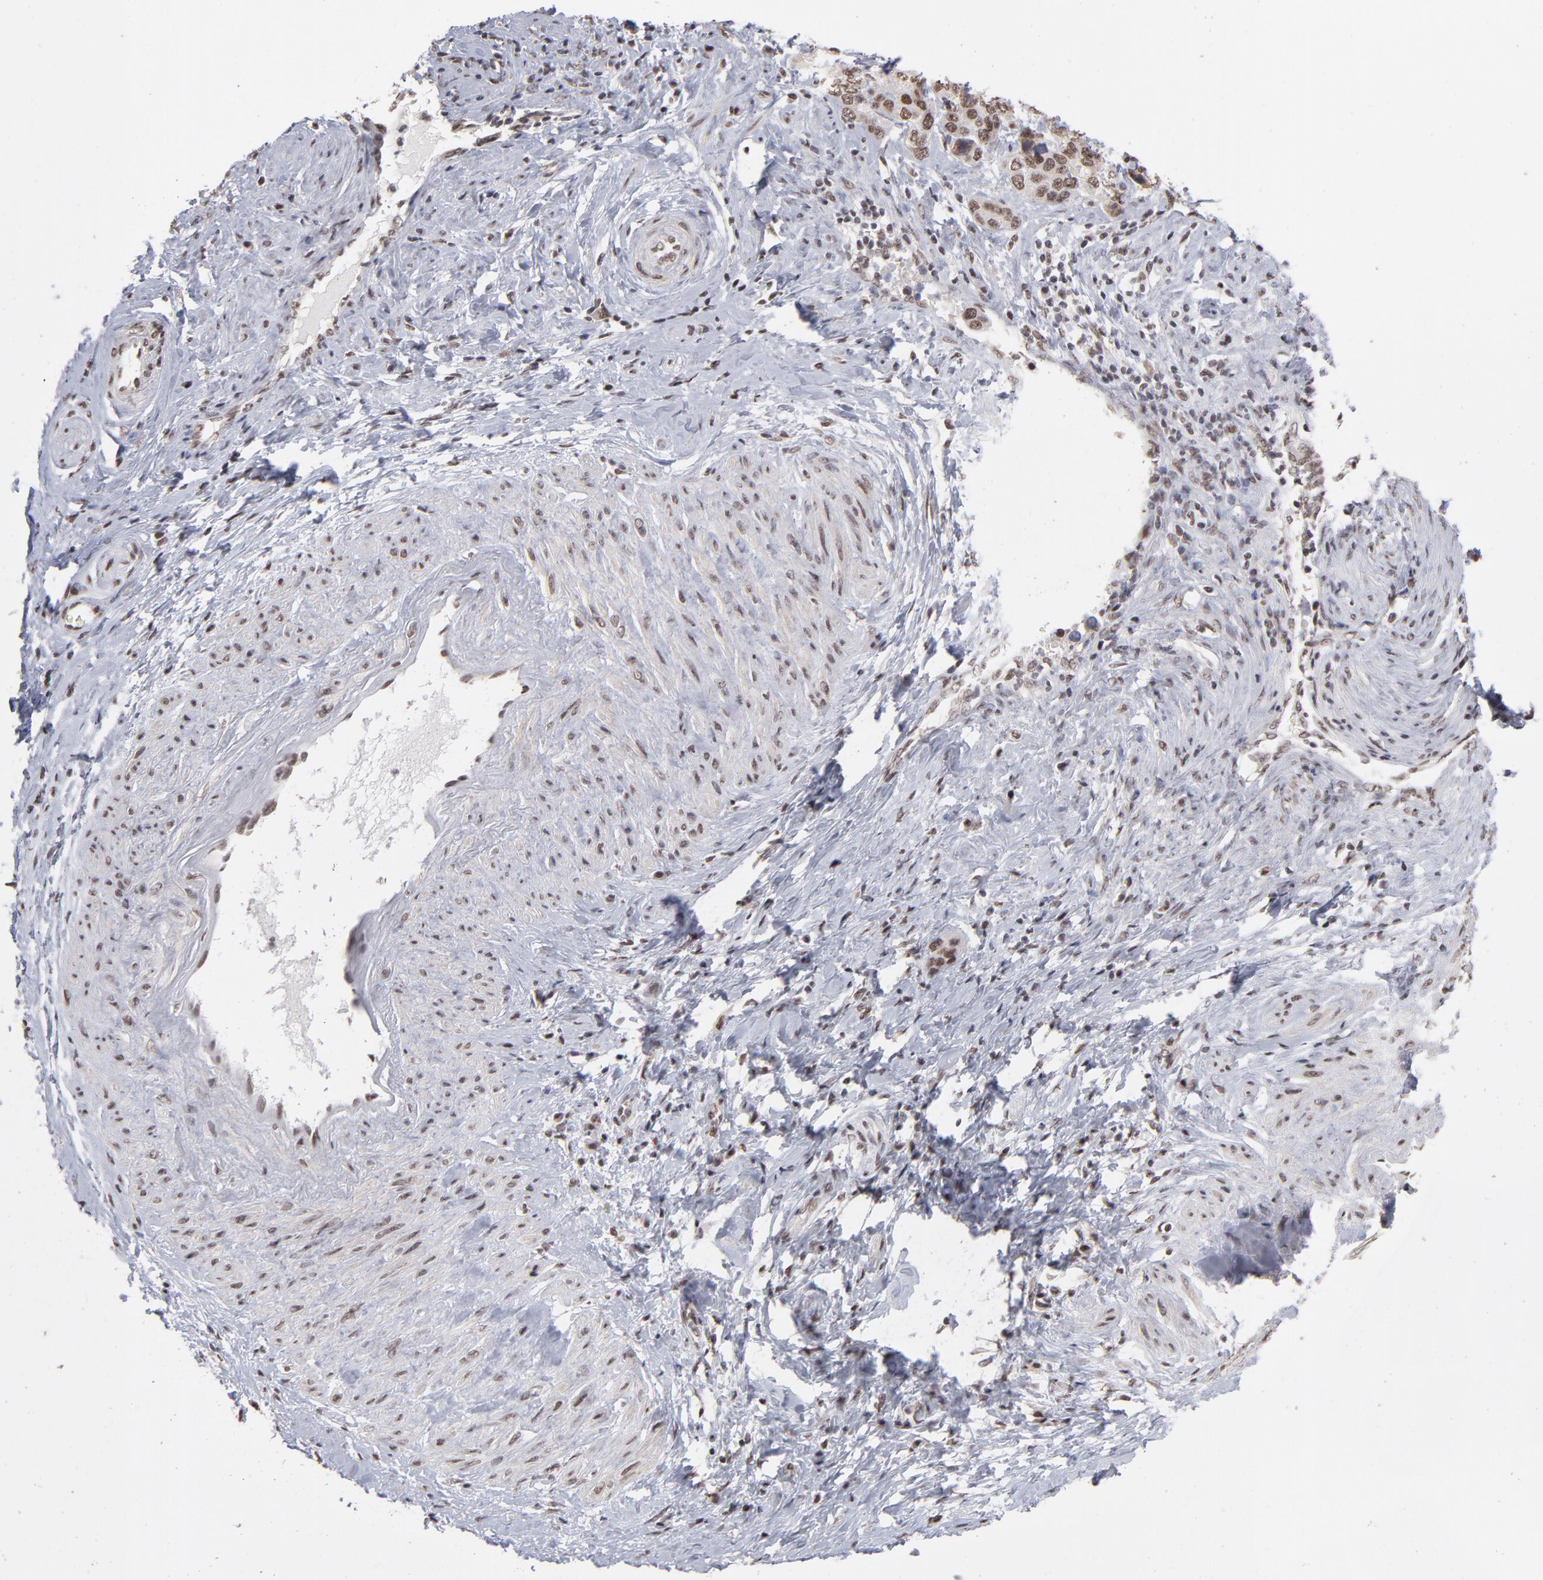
{"staining": {"intensity": "strong", "quantity": "<25%", "location": "nuclear"}, "tissue": "cervical cancer", "cell_type": "Tumor cells", "image_type": "cancer", "snomed": [{"axis": "morphology", "description": "Squamous cell carcinoma, NOS"}, {"axis": "topography", "description": "Cervix"}], "caption": "Immunohistochemistry micrograph of neoplastic tissue: cervical cancer (squamous cell carcinoma) stained using IHC exhibits medium levels of strong protein expression localized specifically in the nuclear of tumor cells, appearing as a nuclear brown color.", "gene": "ZNF3", "patient": {"sex": "female", "age": 54}}